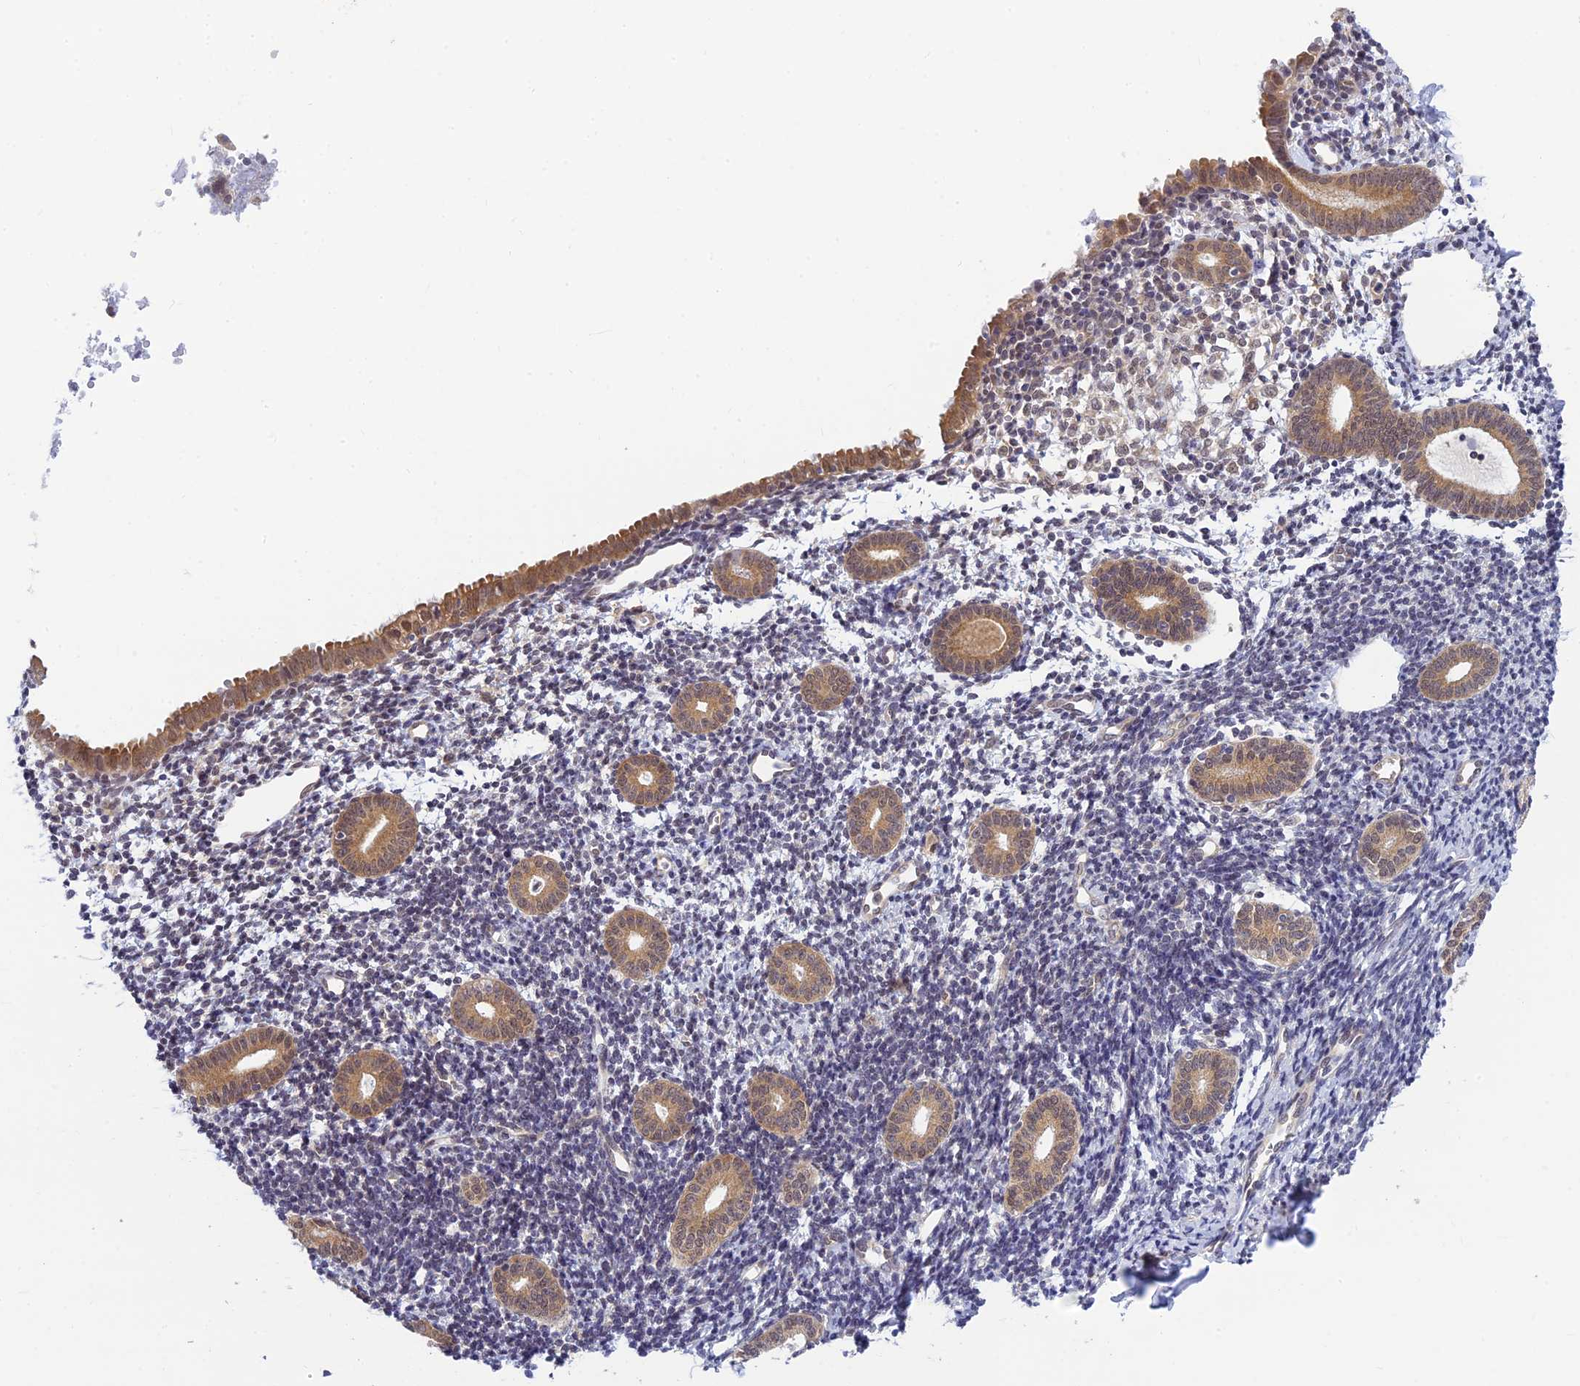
{"staining": {"intensity": "moderate", "quantity": "<25%", "location": "cytoplasmic/membranous"}, "tissue": "endometrium", "cell_type": "Cells in endometrial stroma", "image_type": "normal", "snomed": [{"axis": "morphology", "description": "Normal tissue, NOS"}, {"axis": "topography", "description": "Endometrium"}], "caption": "Endometrium stained for a protein (brown) reveals moderate cytoplasmic/membranous positive positivity in about <25% of cells in endometrial stroma.", "gene": "SKIC8", "patient": {"sex": "female", "age": 56}}